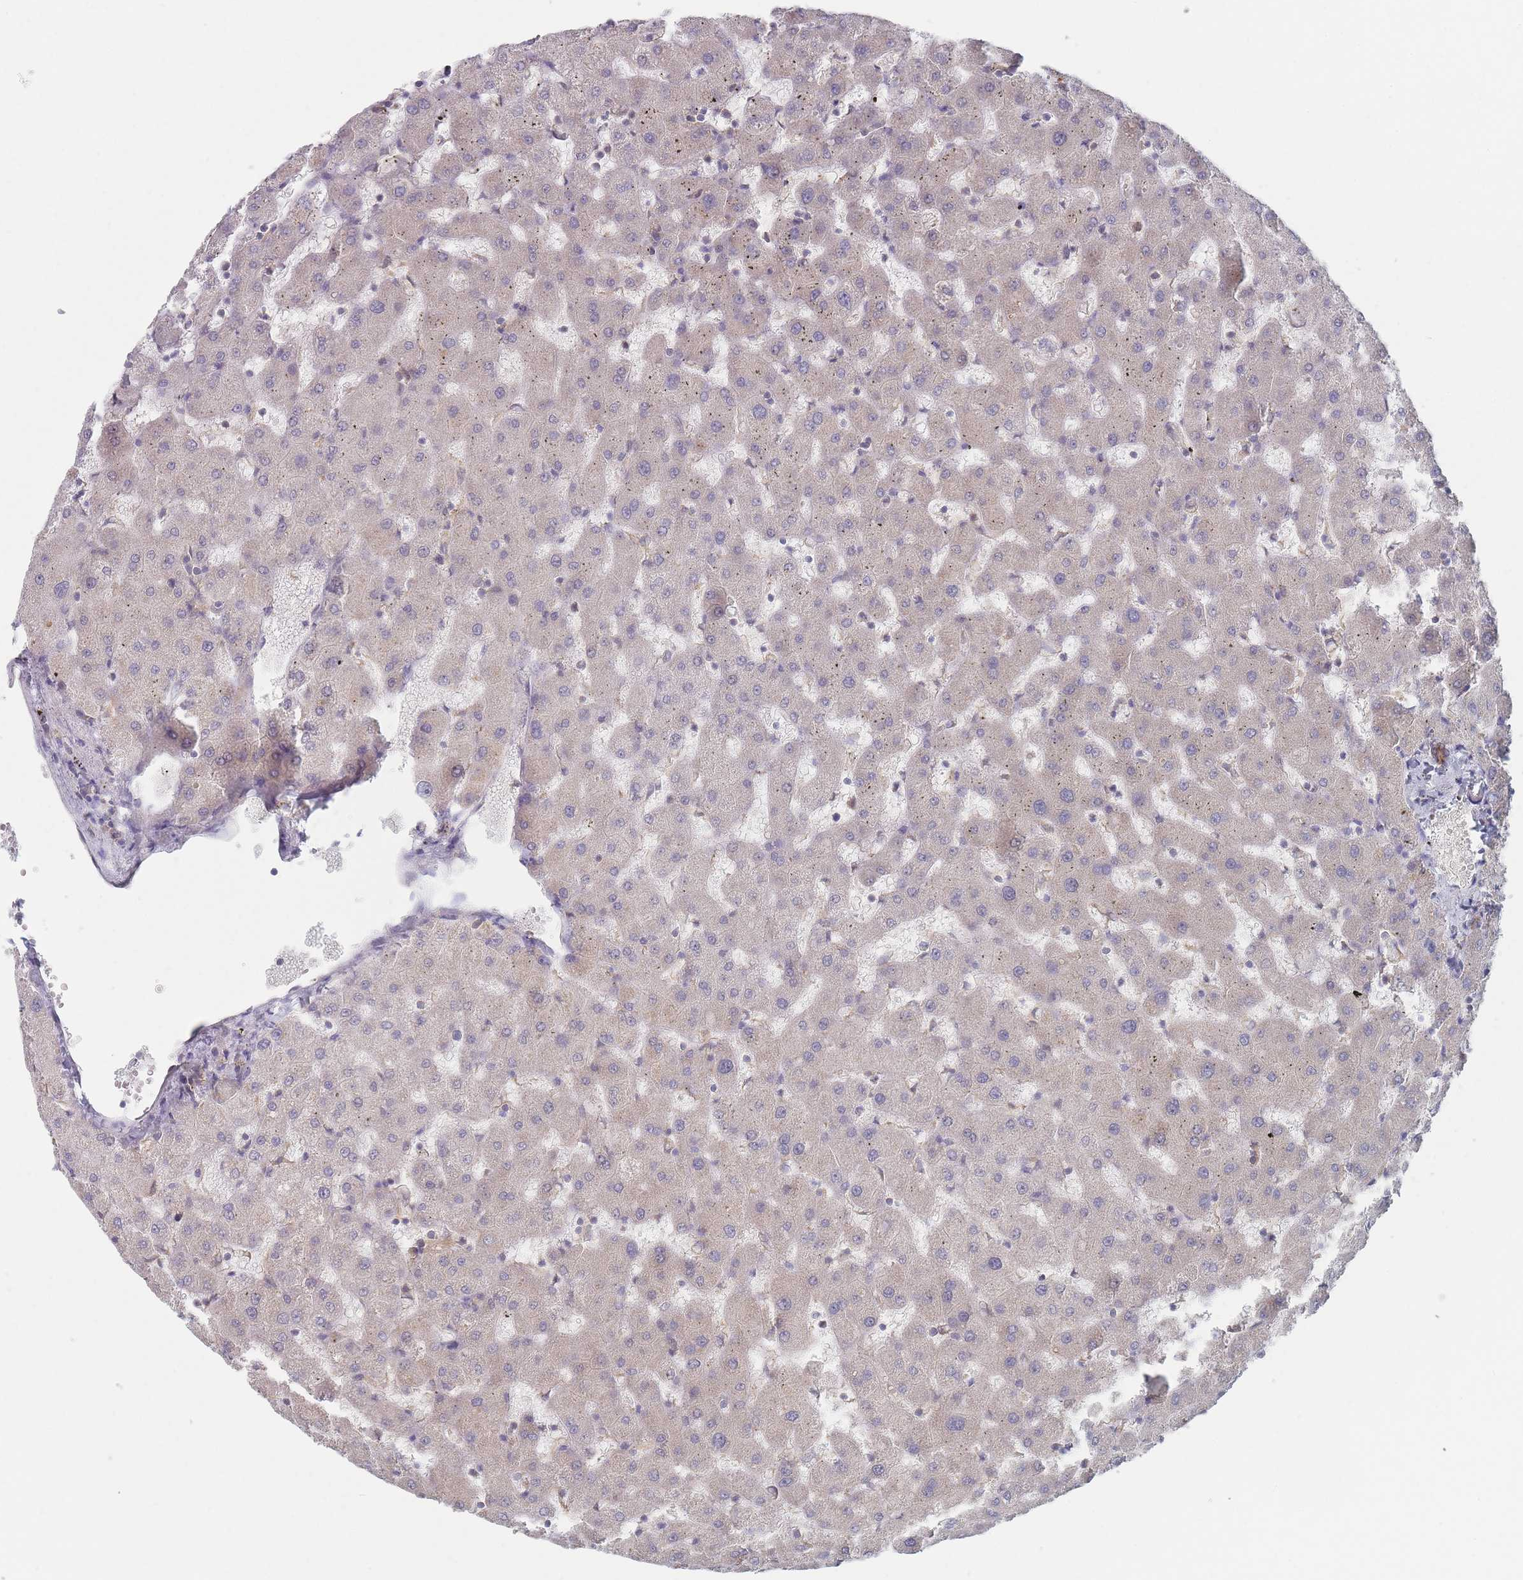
{"staining": {"intensity": "strong", "quantity": ">75%", "location": "cytoplasmic/membranous"}, "tissue": "liver", "cell_type": "Cholangiocytes", "image_type": "normal", "snomed": [{"axis": "morphology", "description": "Normal tissue, NOS"}, {"axis": "topography", "description": "Liver"}], "caption": "The immunohistochemical stain labels strong cytoplasmic/membranous staining in cholangiocytes of benign liver. (Stains: DAB in brown, nuclei in blue, Microscopy: brightfield microscopy at high magnification).", "gene": "EFCC1", "patient": {"sex": "female", "age": 63}}